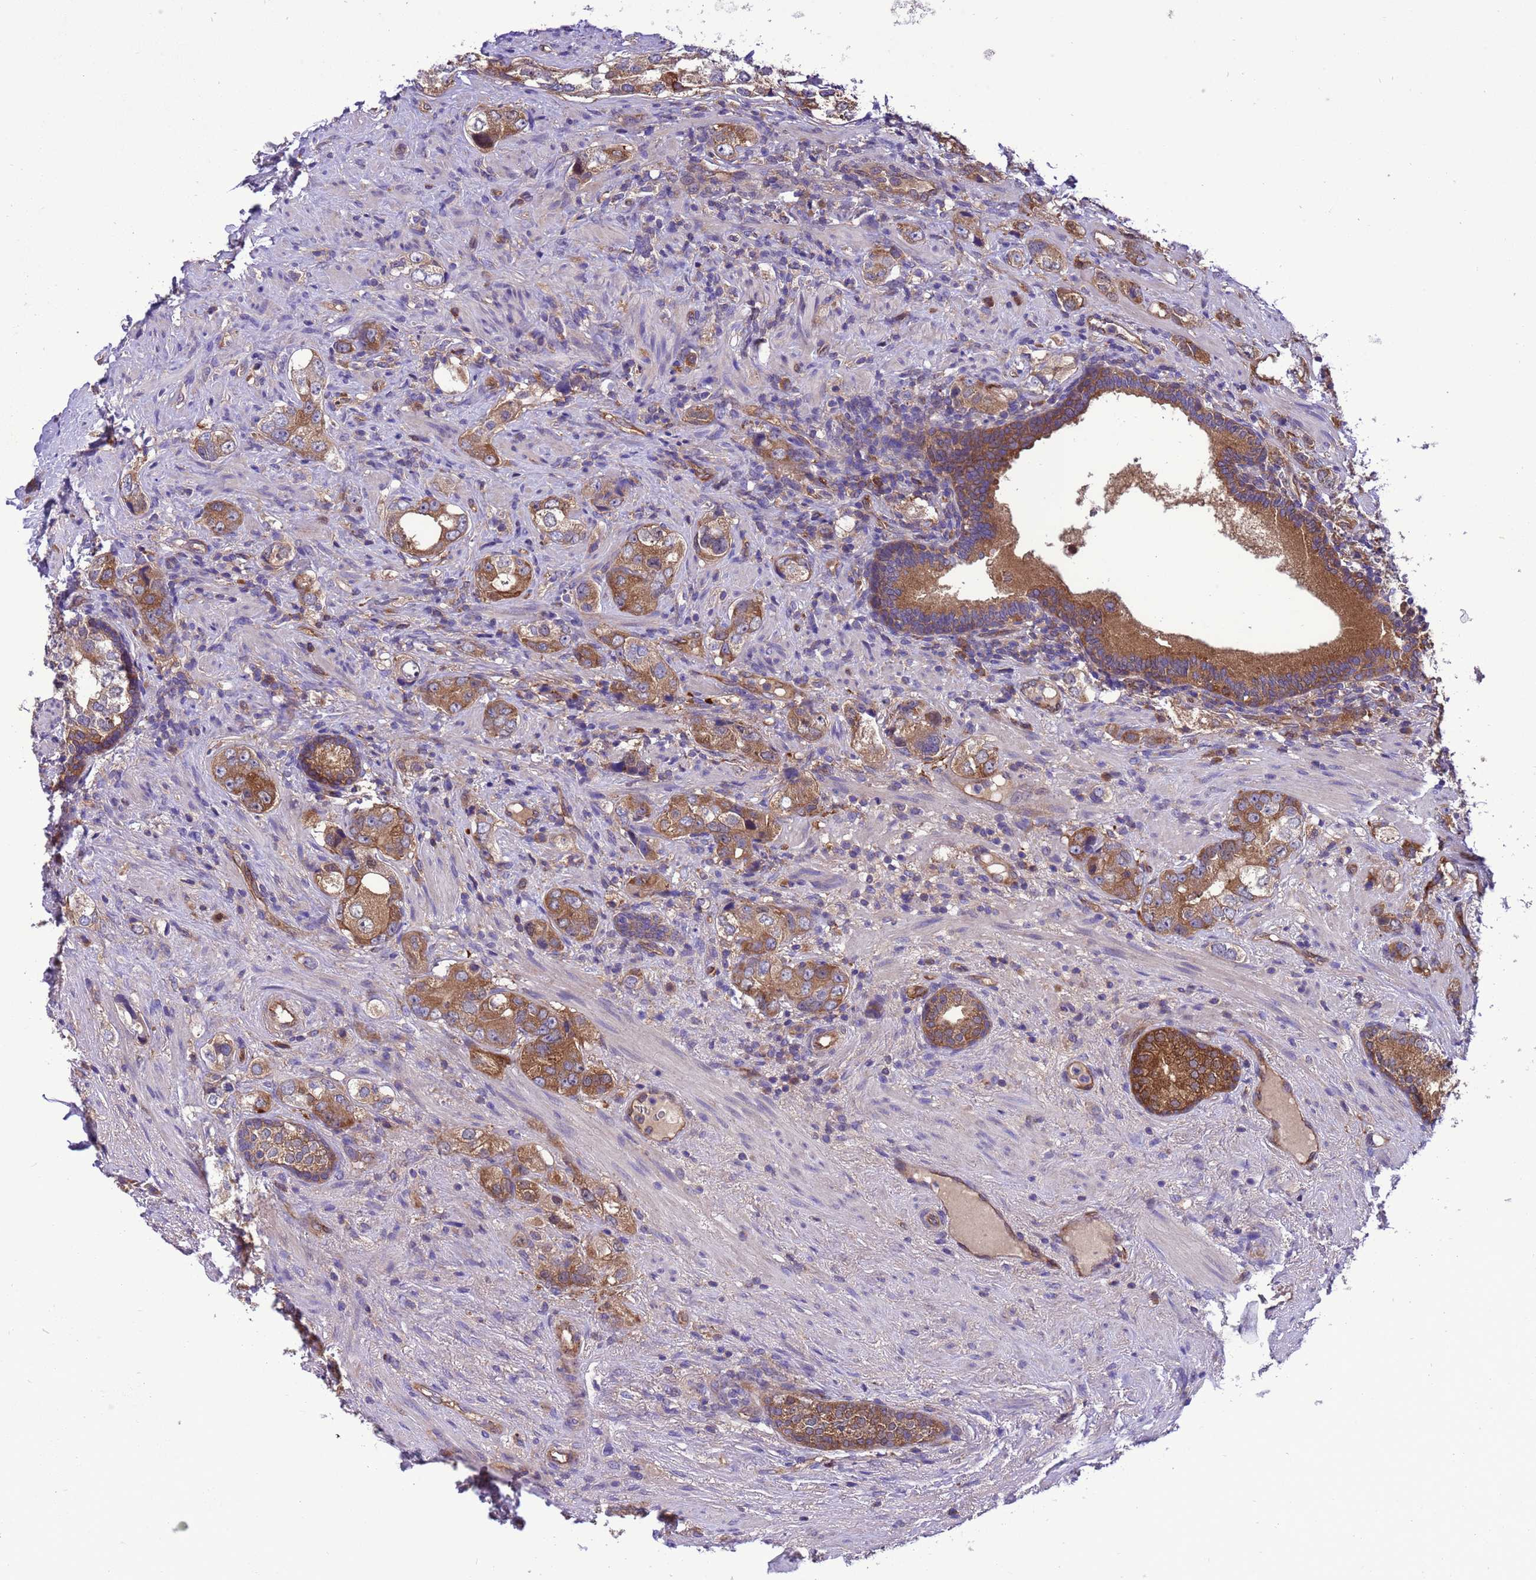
{"staining": {"intensity": "moderate", "quantity": ">75%", "location": "cytoplasmic/membranous"}, "tissue": "prostate cancer", "cell_type": "Tumor cells", "image_type": "cancer", "snomed": [{"axis": "morphology", "description": "Adenocarcinoma, High grade"}, {"axis": "topography", "description": "Prostate"}], "caption": "Brown immunohistochemical staining in prostate high-grade adenocarcinoma demonstrates moderate cytoplasmic/membranous expression in about >75% of tumor cells. (IHC, brightfield microscopy, high magnification).", "gene": "RABEP2", "patient": {"sex": "male", "age": 63}}